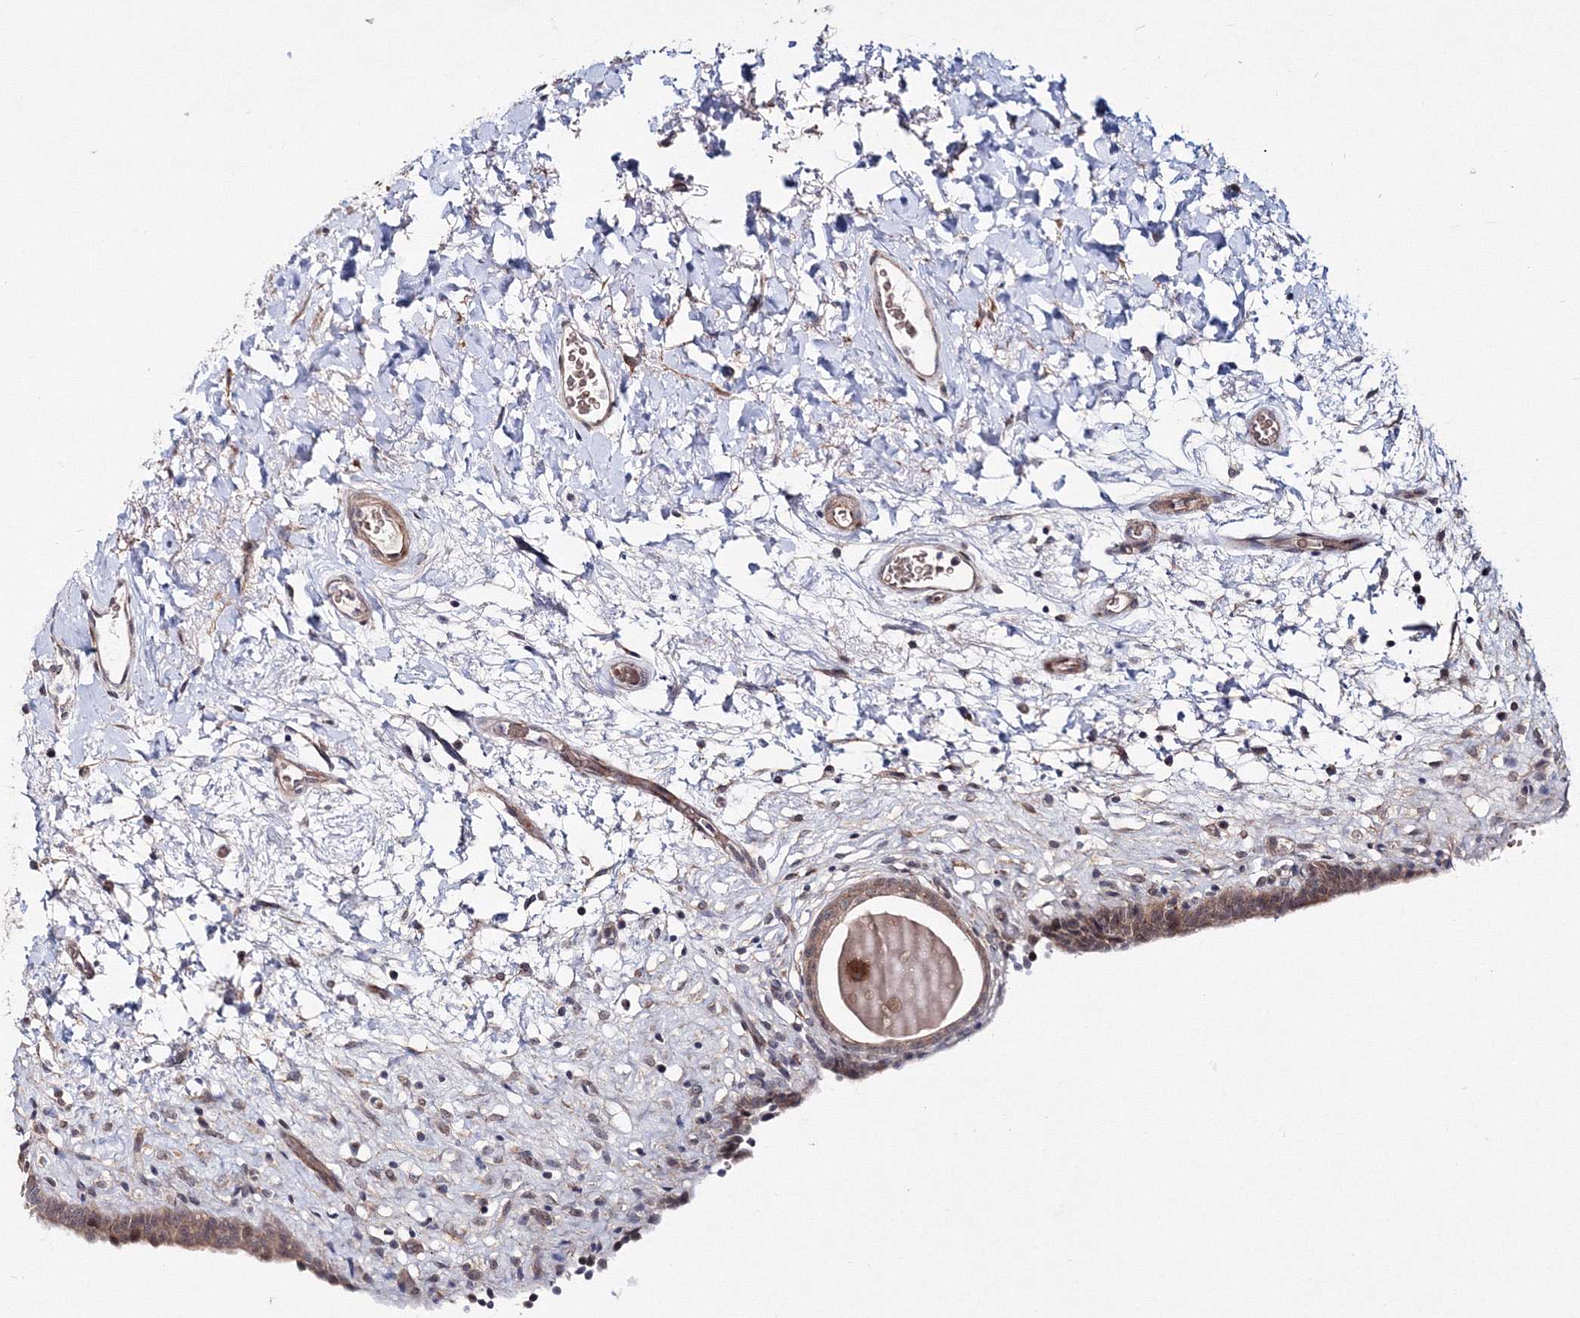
{"staining": {"intensity": "weak", "quantity": "25%-75%", "location": "cytoplasmic/membranous,nuclear"}, "tissue": "urinary bladder", "cell_type": "Urothelial cells", "image_type": "normal", "snomed": [{"axis": "morphology", "description": "Normal tissue, NOS"}, {"axis": "topography", "description": "Urinary bladder"}], "caption": "This histopathology image demonstrates benign urinary bladder stained with immunohistochemistry (IHC) to label a protein in brown. The cytoplasmic/membranous,nuclear of urothelial cells show weak positivity for the protein. Nuclei are counter-stained blue.", "gene": "C11orf52", "patient": {"sex": "male", "age": 83}}